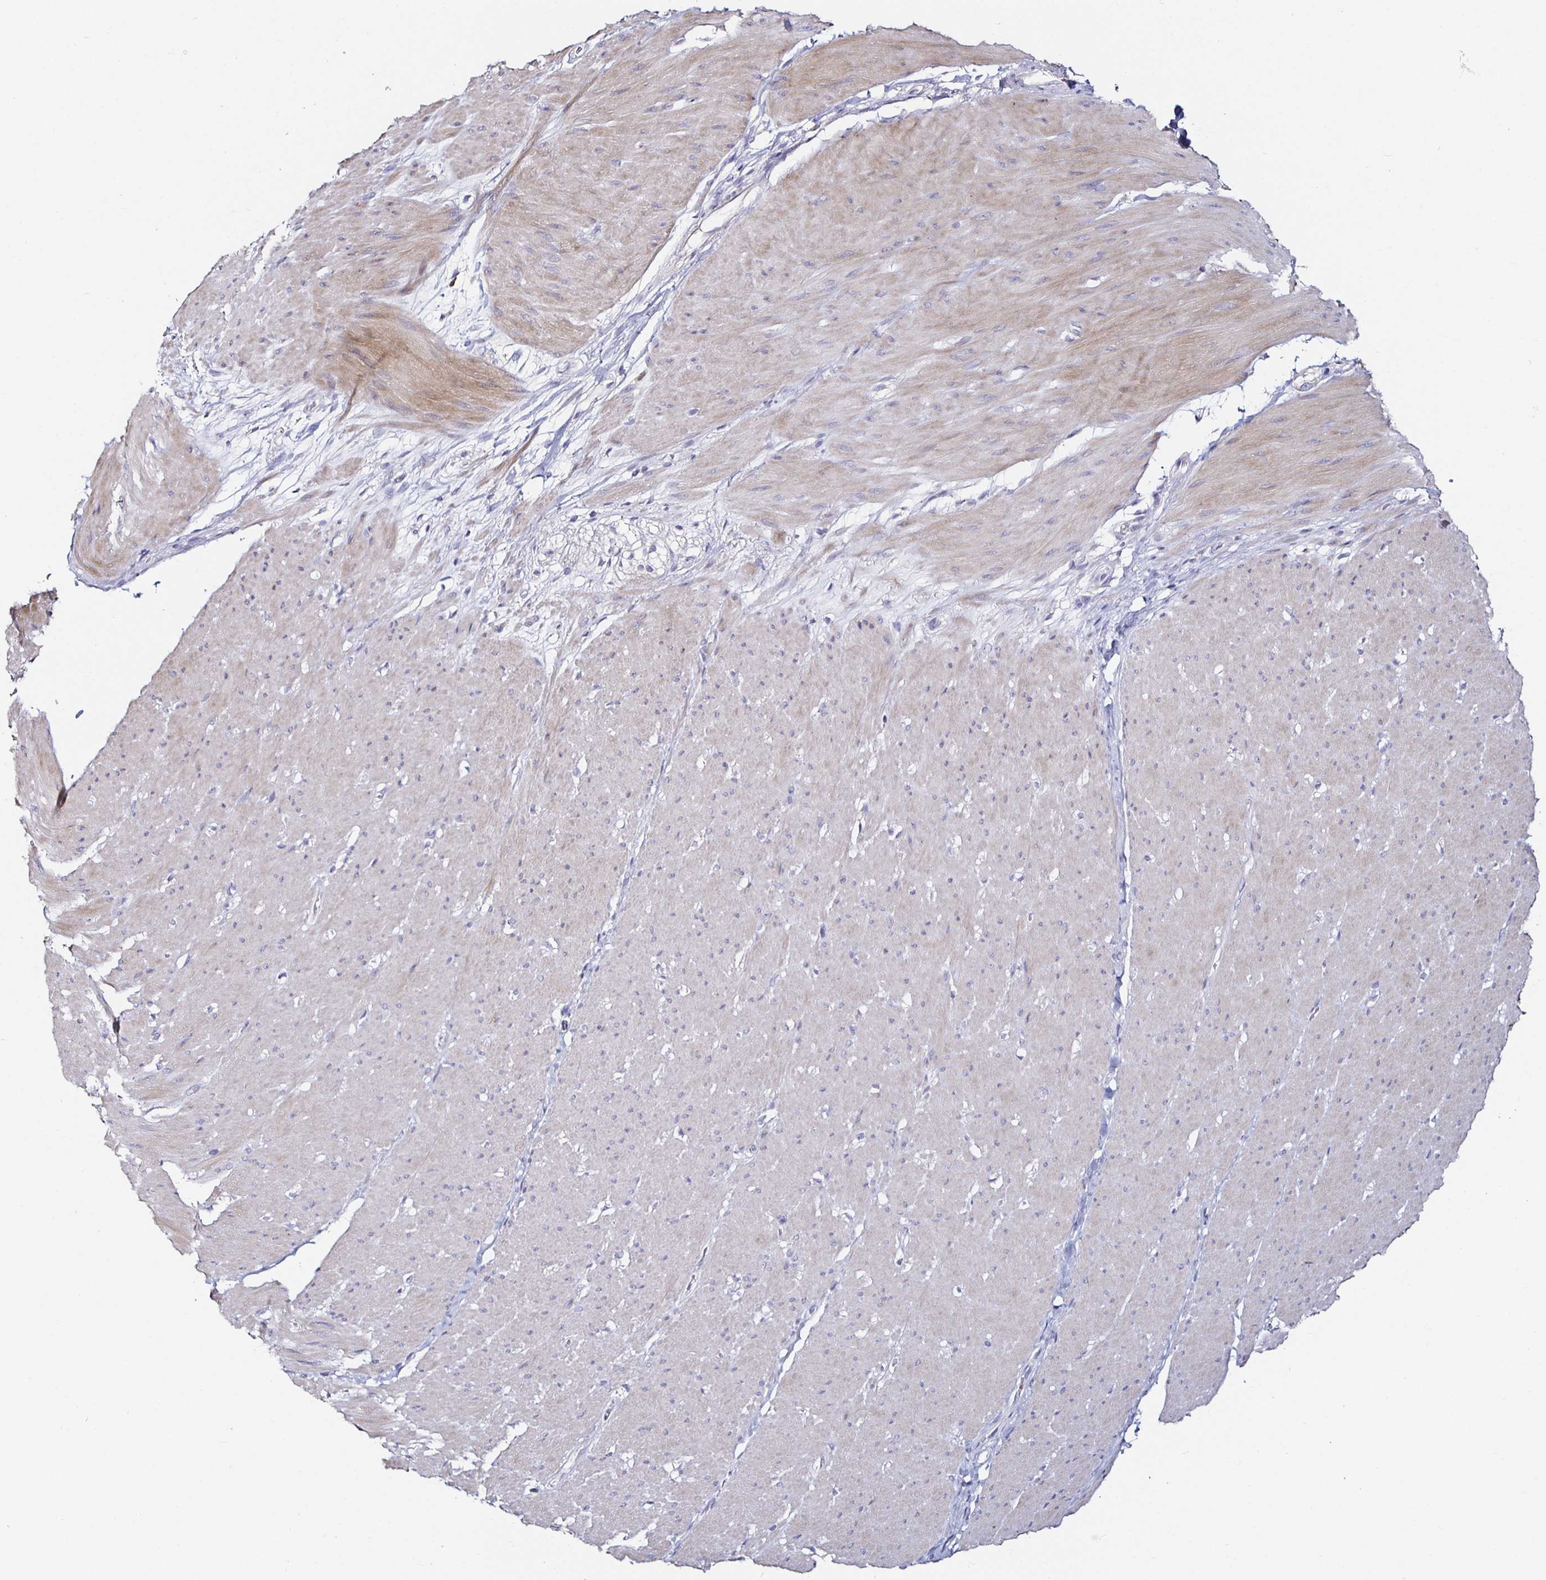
{"staining": {"intensity": "weak", "quantity": "<25%", "location": "cytoplasmic/membranous"}, "tissue": "smooth muscle", "cell_type": "Smooth muscle cells", "image_type": "normal", "snomed": [{"axis": "morphology", "description": "Normal tissue, NOS"}, {"axis": "topography", "description": "Smooth muscle"}, {"axis": "topography", "description": "Rectum"}], "caption": "An immunohistochemistry histopathology image of unremarkable smooth muscle is shown. There is no staining in smooth muscle cells of smooth muscle.", "gene": "TLR4", "patient": {"sex": "male", "age": 53}}